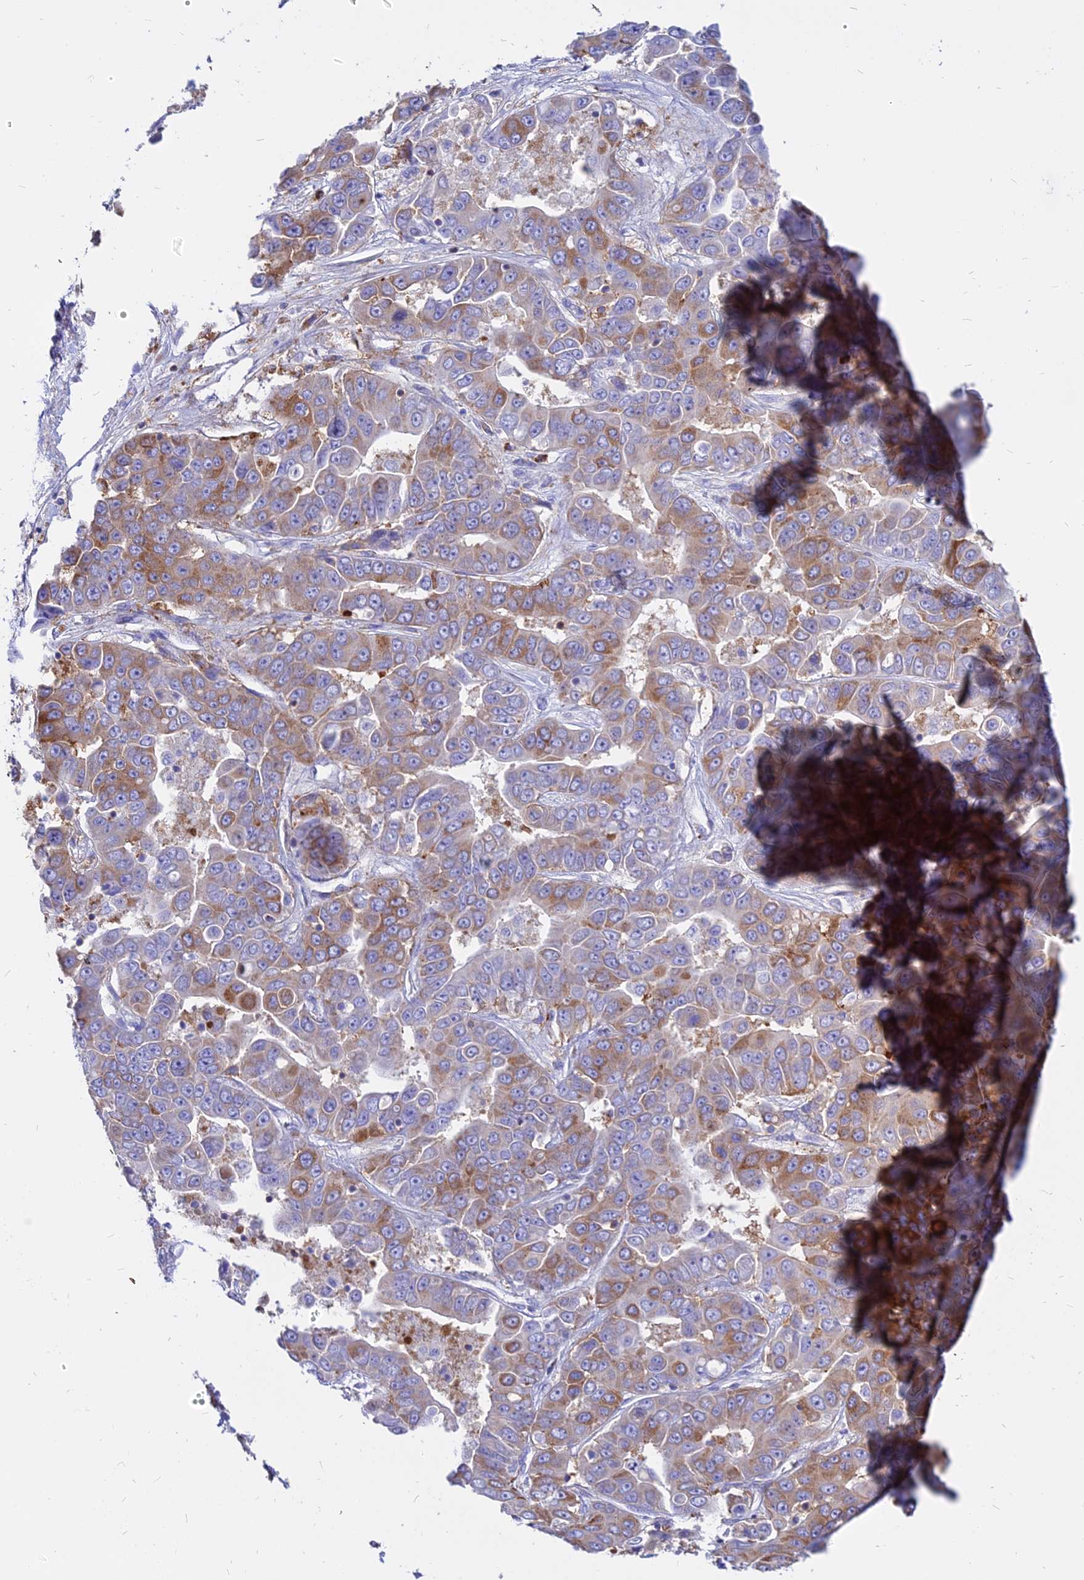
{"staining": {"intensity": "strong", "quantity": "25%-75%", "location": "cytoplasmic/membranous"}, "tissue": "liver cancer", "cell_type": "Tumor cells", "image_type": "cancer", "snomed": [{"axis": "morphology", "description": "Cholangiocarcinoma"}, {"axis": "topography", "description": "Liver"}], "caption": "Human liver cancer stained with a protein marker exhibits strong staining in tumor cells.", "gene": "AGTRAP", "patient": {"sex": "female", "age": 52}}